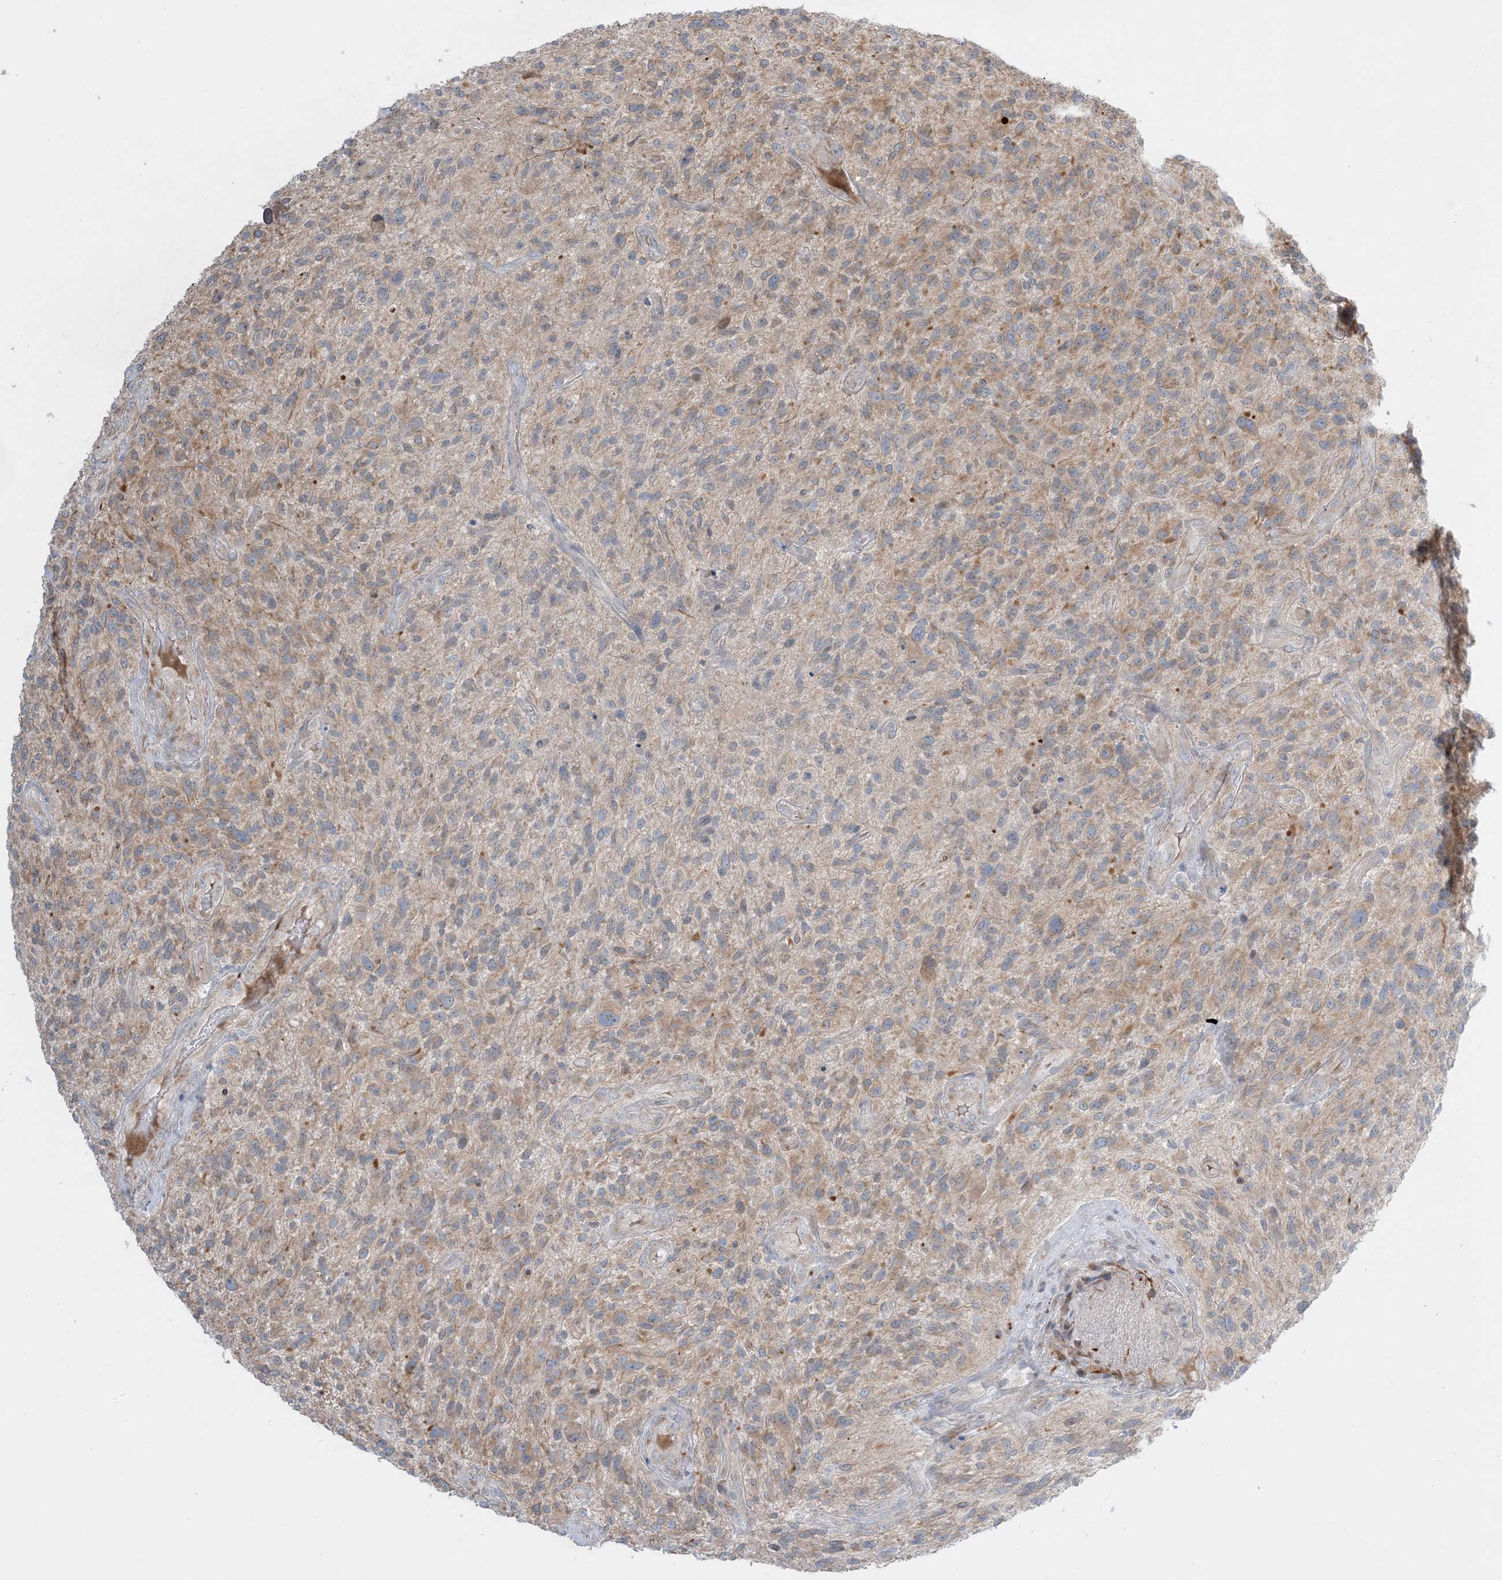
{"staining": {"intensity": "weak", "quantity": ">75%", "location": "cytoplasmic/membranous"}, "tissue": "glioma", "cell_type": "Tumor cells", "image_type": "cancer", "snomed": [{"axis": "morphology", "description": "Glioma, malignant, High grade"}, {"axis": "topography", "description": "Brain"}], "caption": "DAB immunohistochemical staining of human glioma demonstrates weak cytoplasmic/membranous protein expression in approximately >75% of tumor cells.", "gene": "MMGT1", "patient": {"sex": "male", "age": 47}}